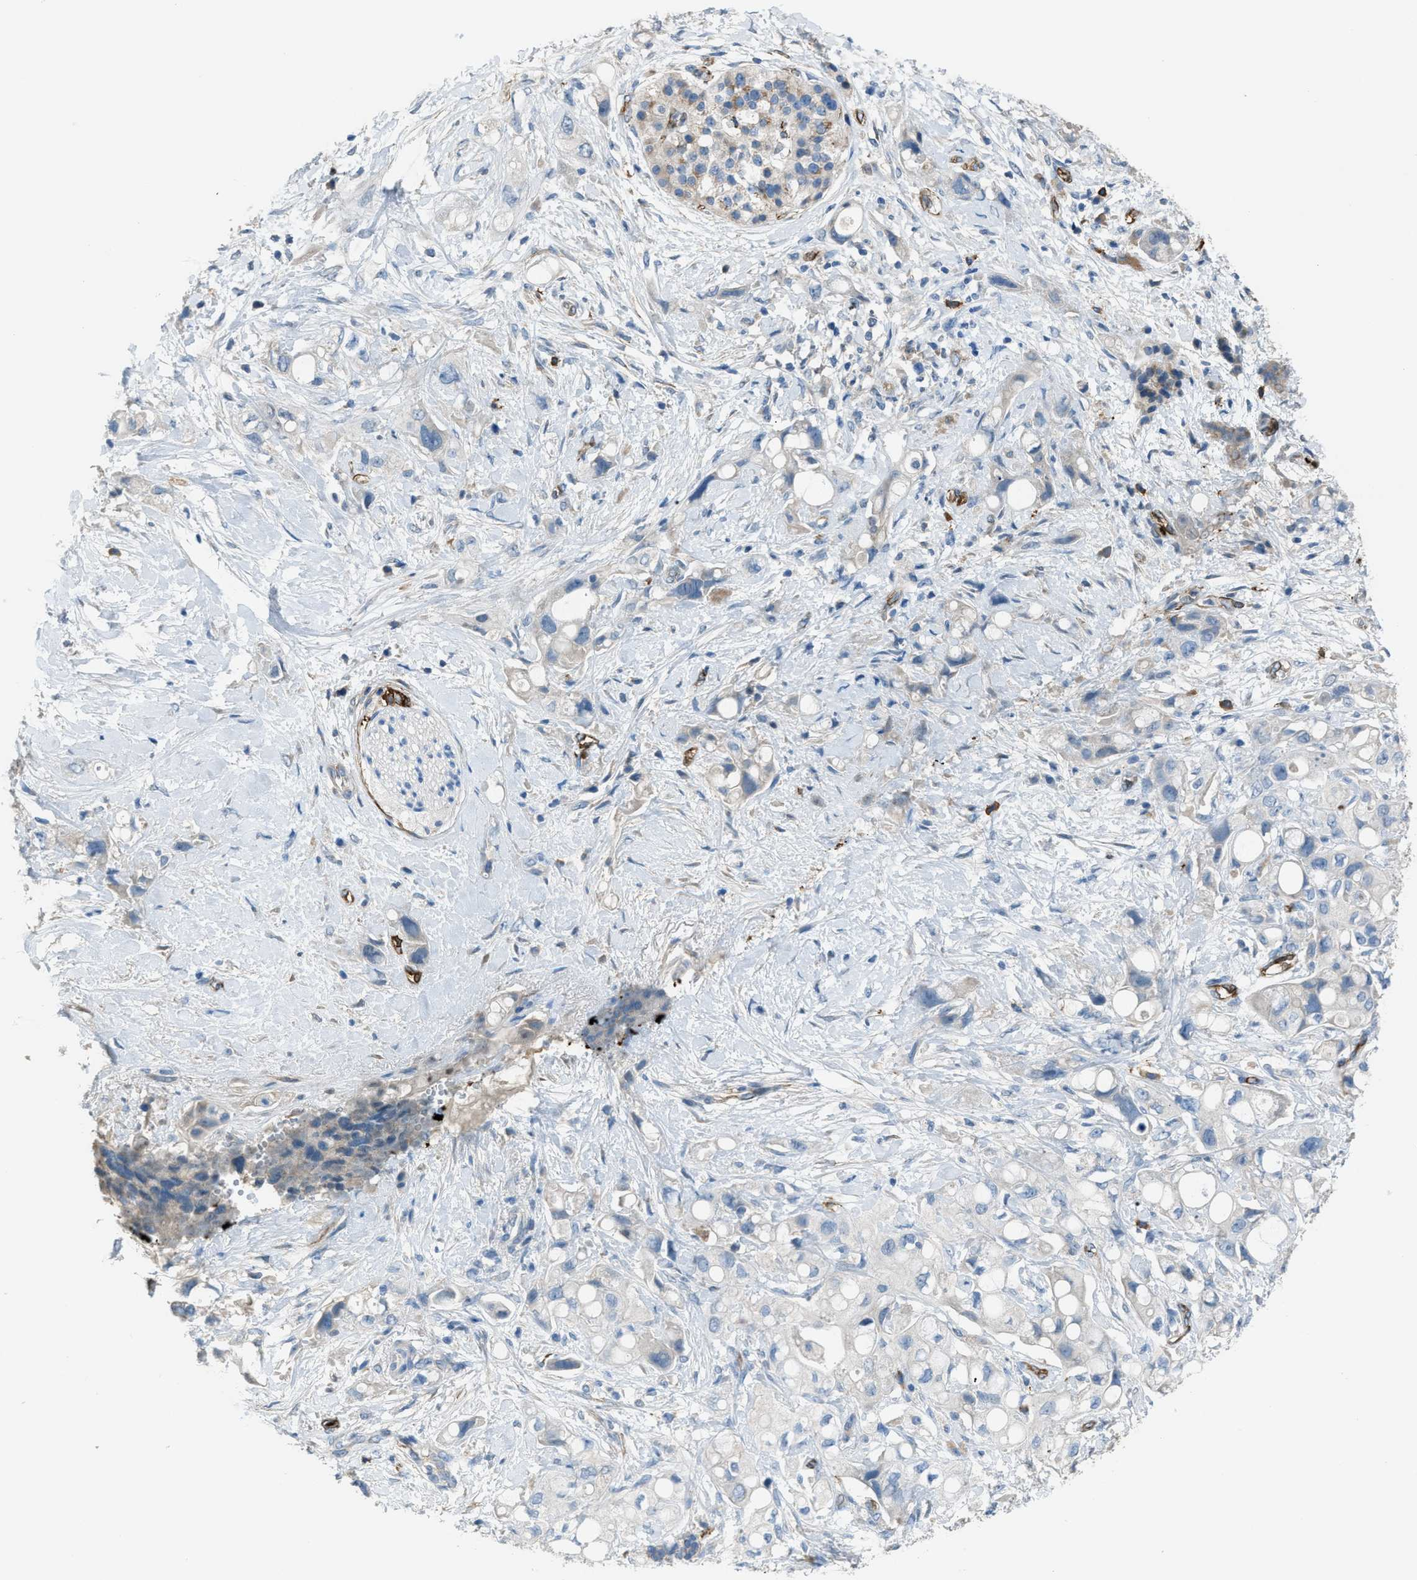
{"staining": {"intensity": "negative", "quantity": "none", "location": "none"}, "tissue": "pancreatic cancer", "cell_type": "Tumor cells", "image_type": "cancer", "snomed": [{"axis": "morphology", "description": "Adenocarcinoma, NOS"}, {"axis": "topography", "description": "Pancreas"}], "caption": "High magnification brightfield microscopy of pancreatic cancer (adenocarcinoma) stained with DAB (brown) and counterstained with hematoxylin (blue): tumor cells show no significant positivity. (DAB immunohistochemistry, high magnification).", "gene": "SLC22A15", "patient": {"sex": "female", "age": 56}}